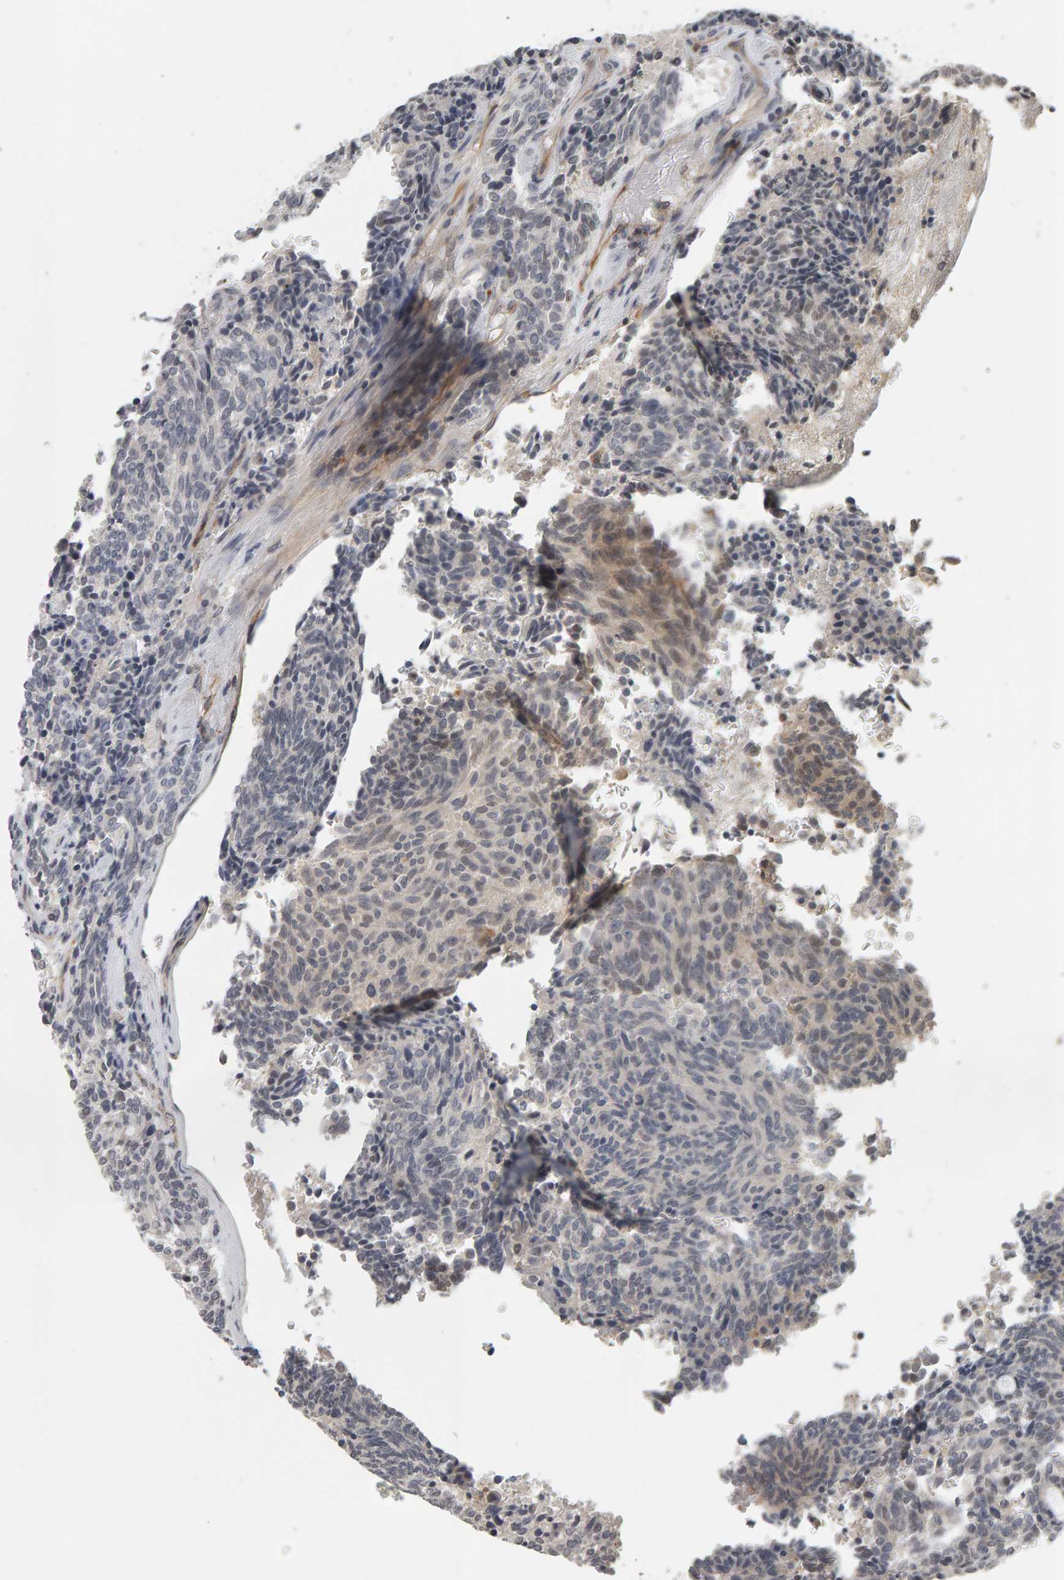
{"staining": {"intensity": "negative", "quantity": "none", "location": "none"}, "tissue": "carcinoid", "cell_type": "Tumor cells", "image_type": "cancer", "snomed": [{"axis": "morphology", "description": "Carcinoid, malignant, NOS"}, {"axis": "topography", "description": "Pancreas"}], "caption": "Carcinoid (malignant) stained for a protein using immunohistochemistry (IHC) reveals no staining tumor cells.", "gene": "TEFM", "patient": {"sex": "female", "age": 54}}